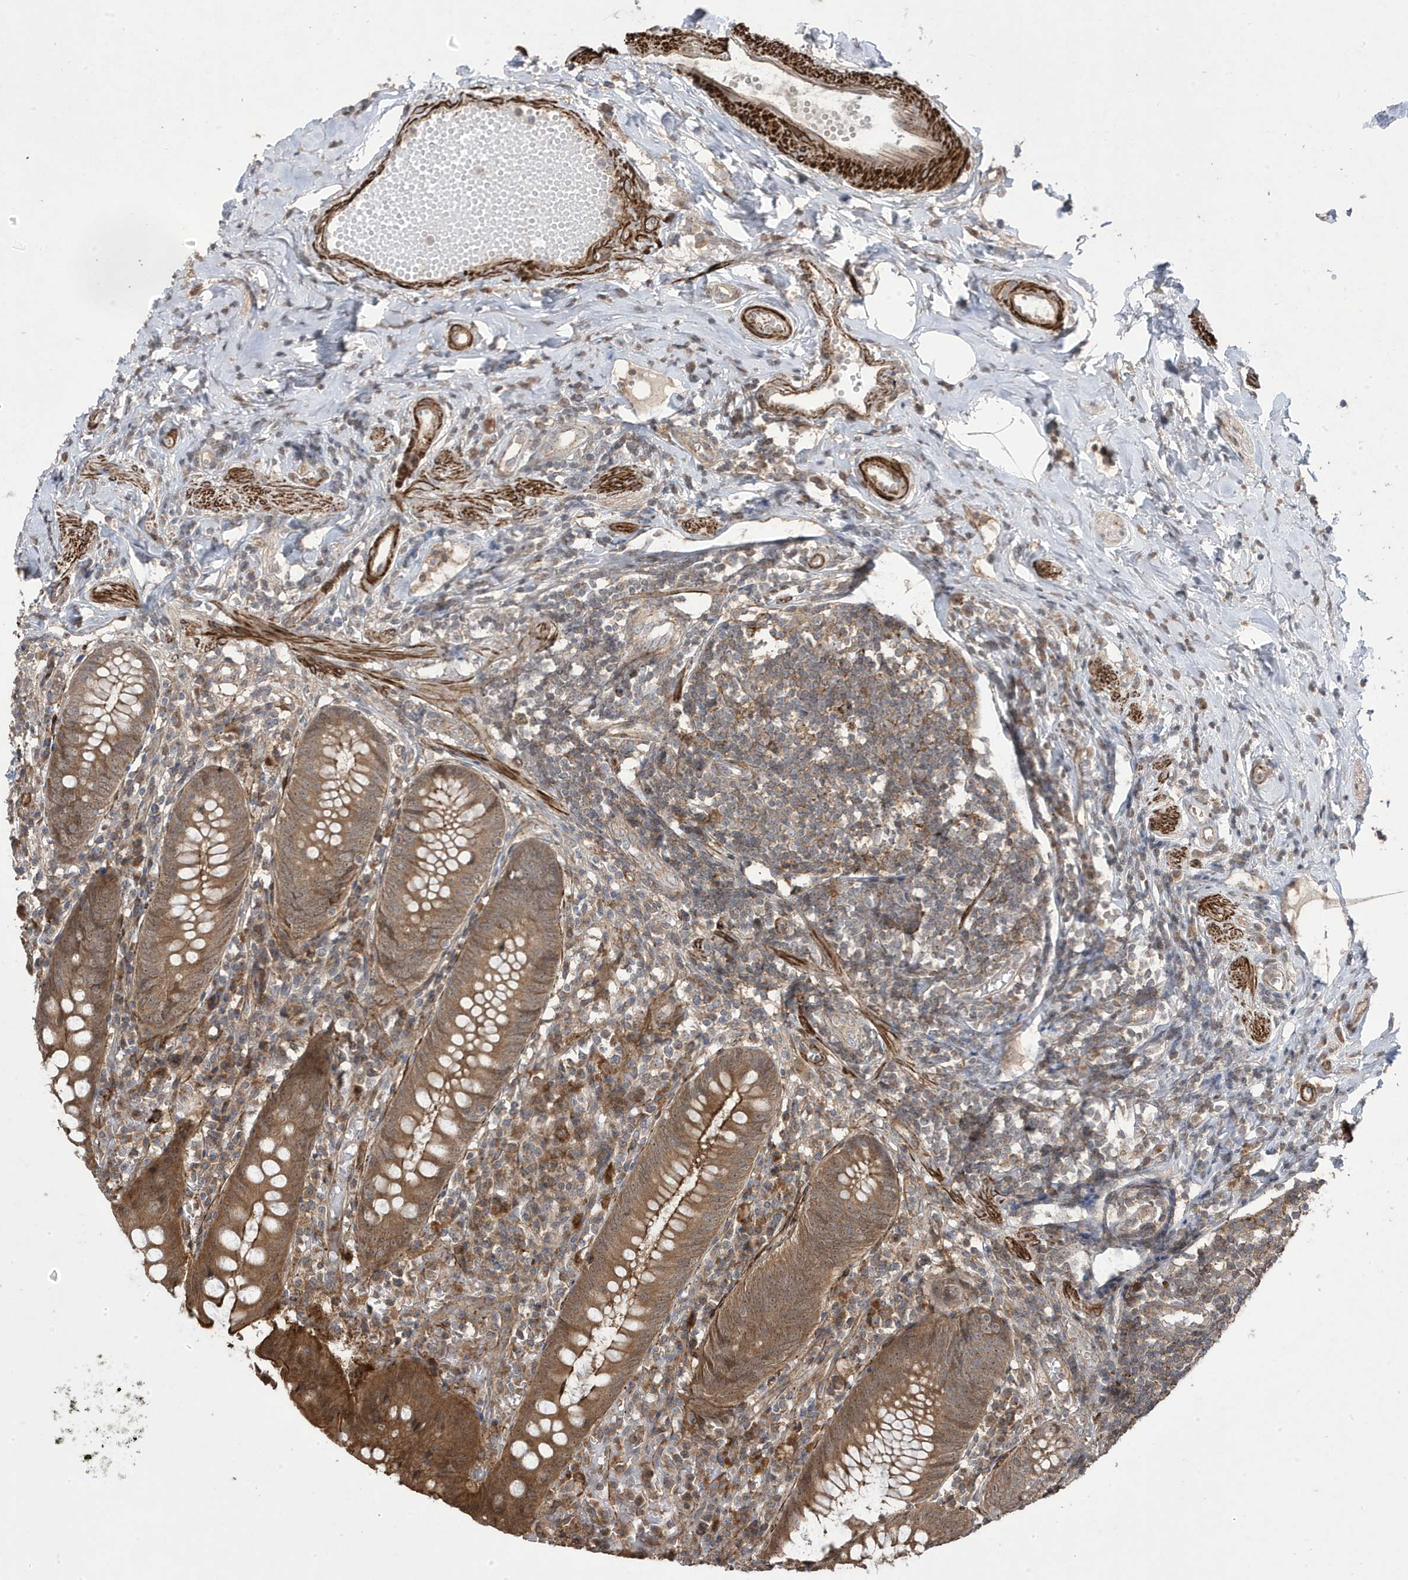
{"staining": {"intensity": "strong", "quantity": "25%-75%", "location": "cytoplasmic/membranous"}, "tissue": "appendix", "cell_type": "Glandular cells", "image_type": "normal", "snomed": [{"axis": "morphology", "description": "Normal tissue, NOS"}, {"axis": "topography", "description": "Appendix"}], "caption": "A high-resolution histopathology image shows immunohistochemistry staining of unremarkable appendix, which displays strong cytoplasmic/membranous positivity in about 25%-75% of glandular cells. (Brightfield microscopy of DAB IHC at high magnification).", "gene": "CETN3", "patient": {"sex": "female", "age": 54}}